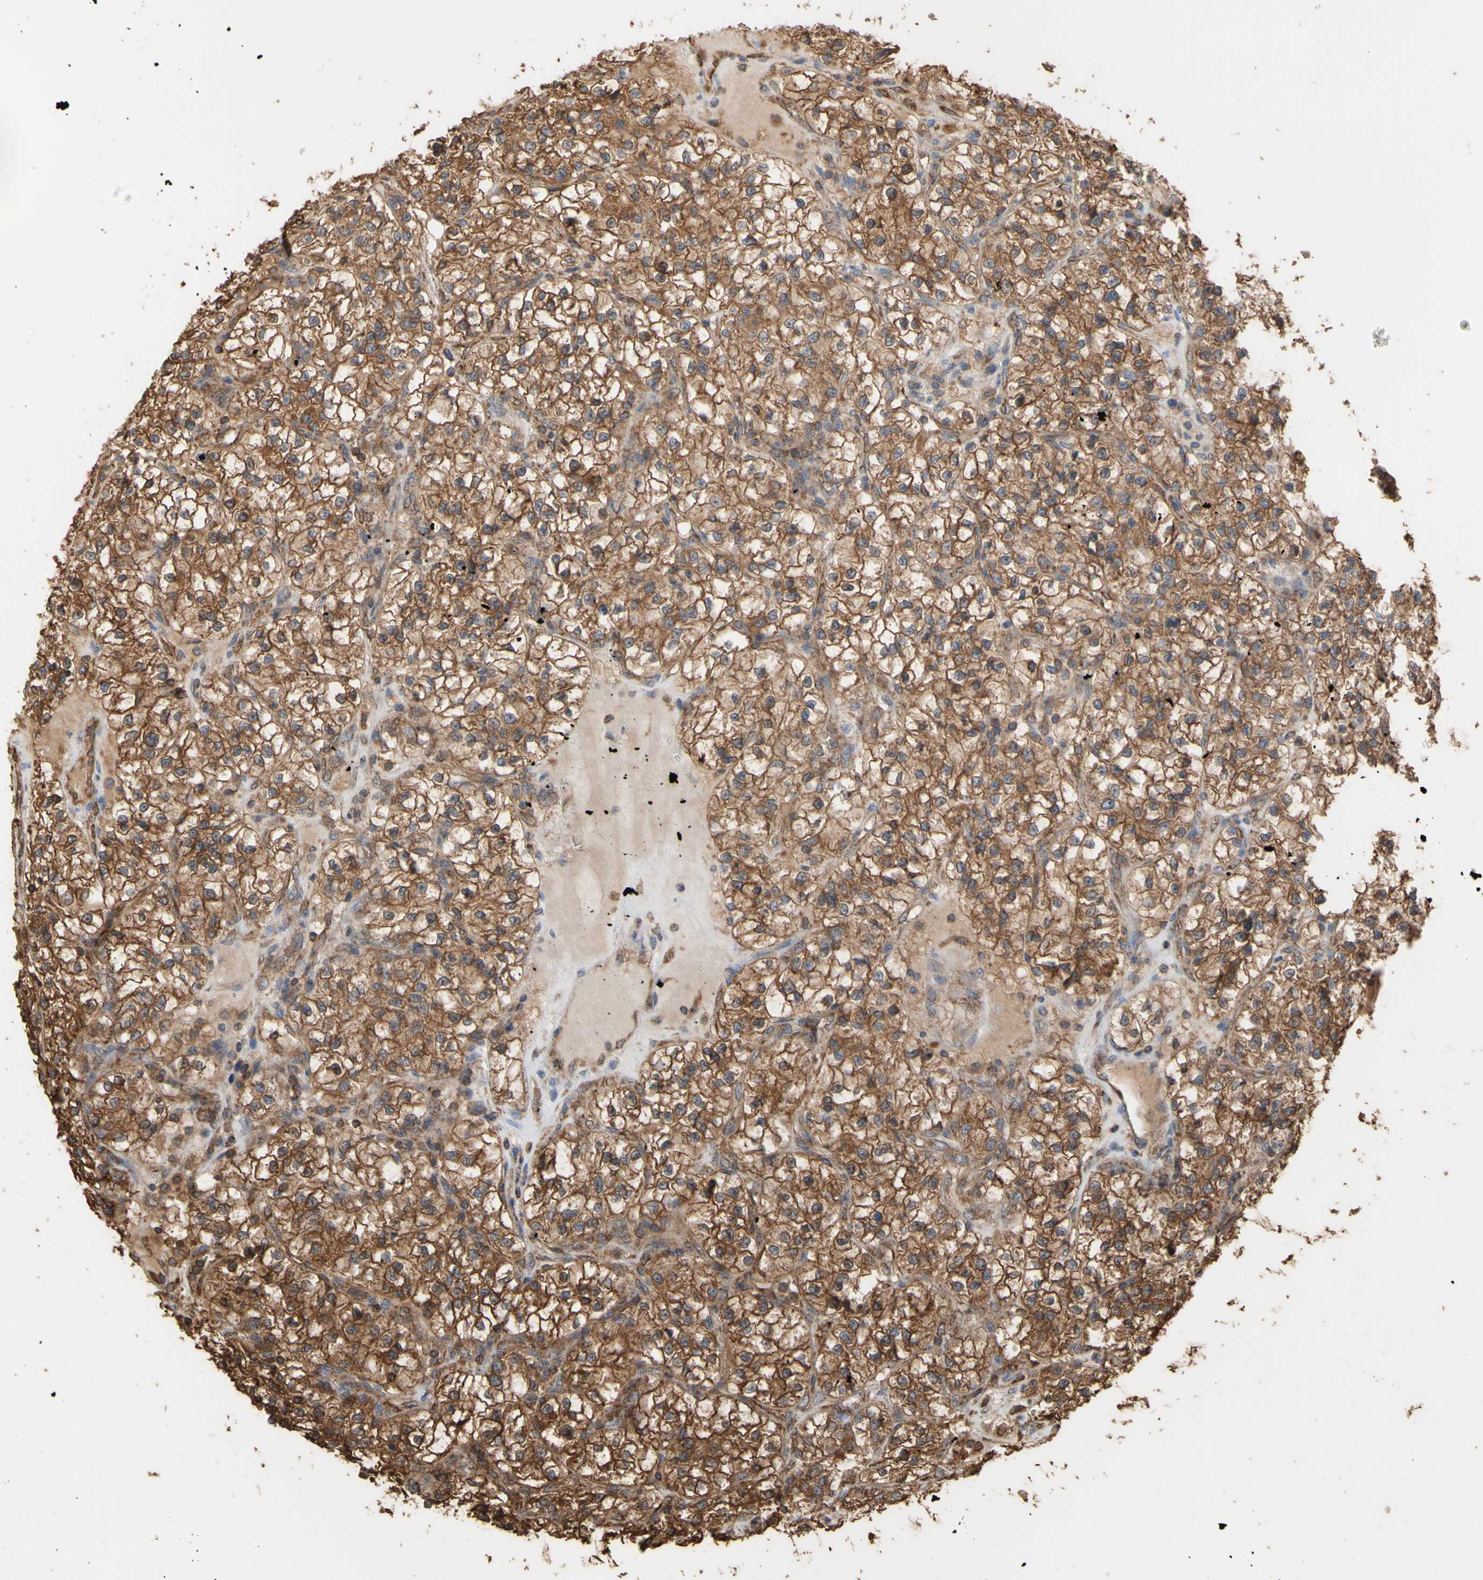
{"staining": {"intensity": "moderate", "quantity": ">75%", "location": "cytoplasmic/membranous"}, "tissue": "renal cancer", "cell_type": "Tumor cells", "image_type": "cancer", "snomed": [{"axis": "morphology", "description": "Adenocarcinoma, NOS"}, {"axis": "topography", "description": "Kidney"}], "caption": "Moderate cytoplasmic/membranous expression is seen in about >75% of tumor cells in renal cancer.", "gene": "ALDH9A1", "patient": {"sex": "female", "age": 57}}